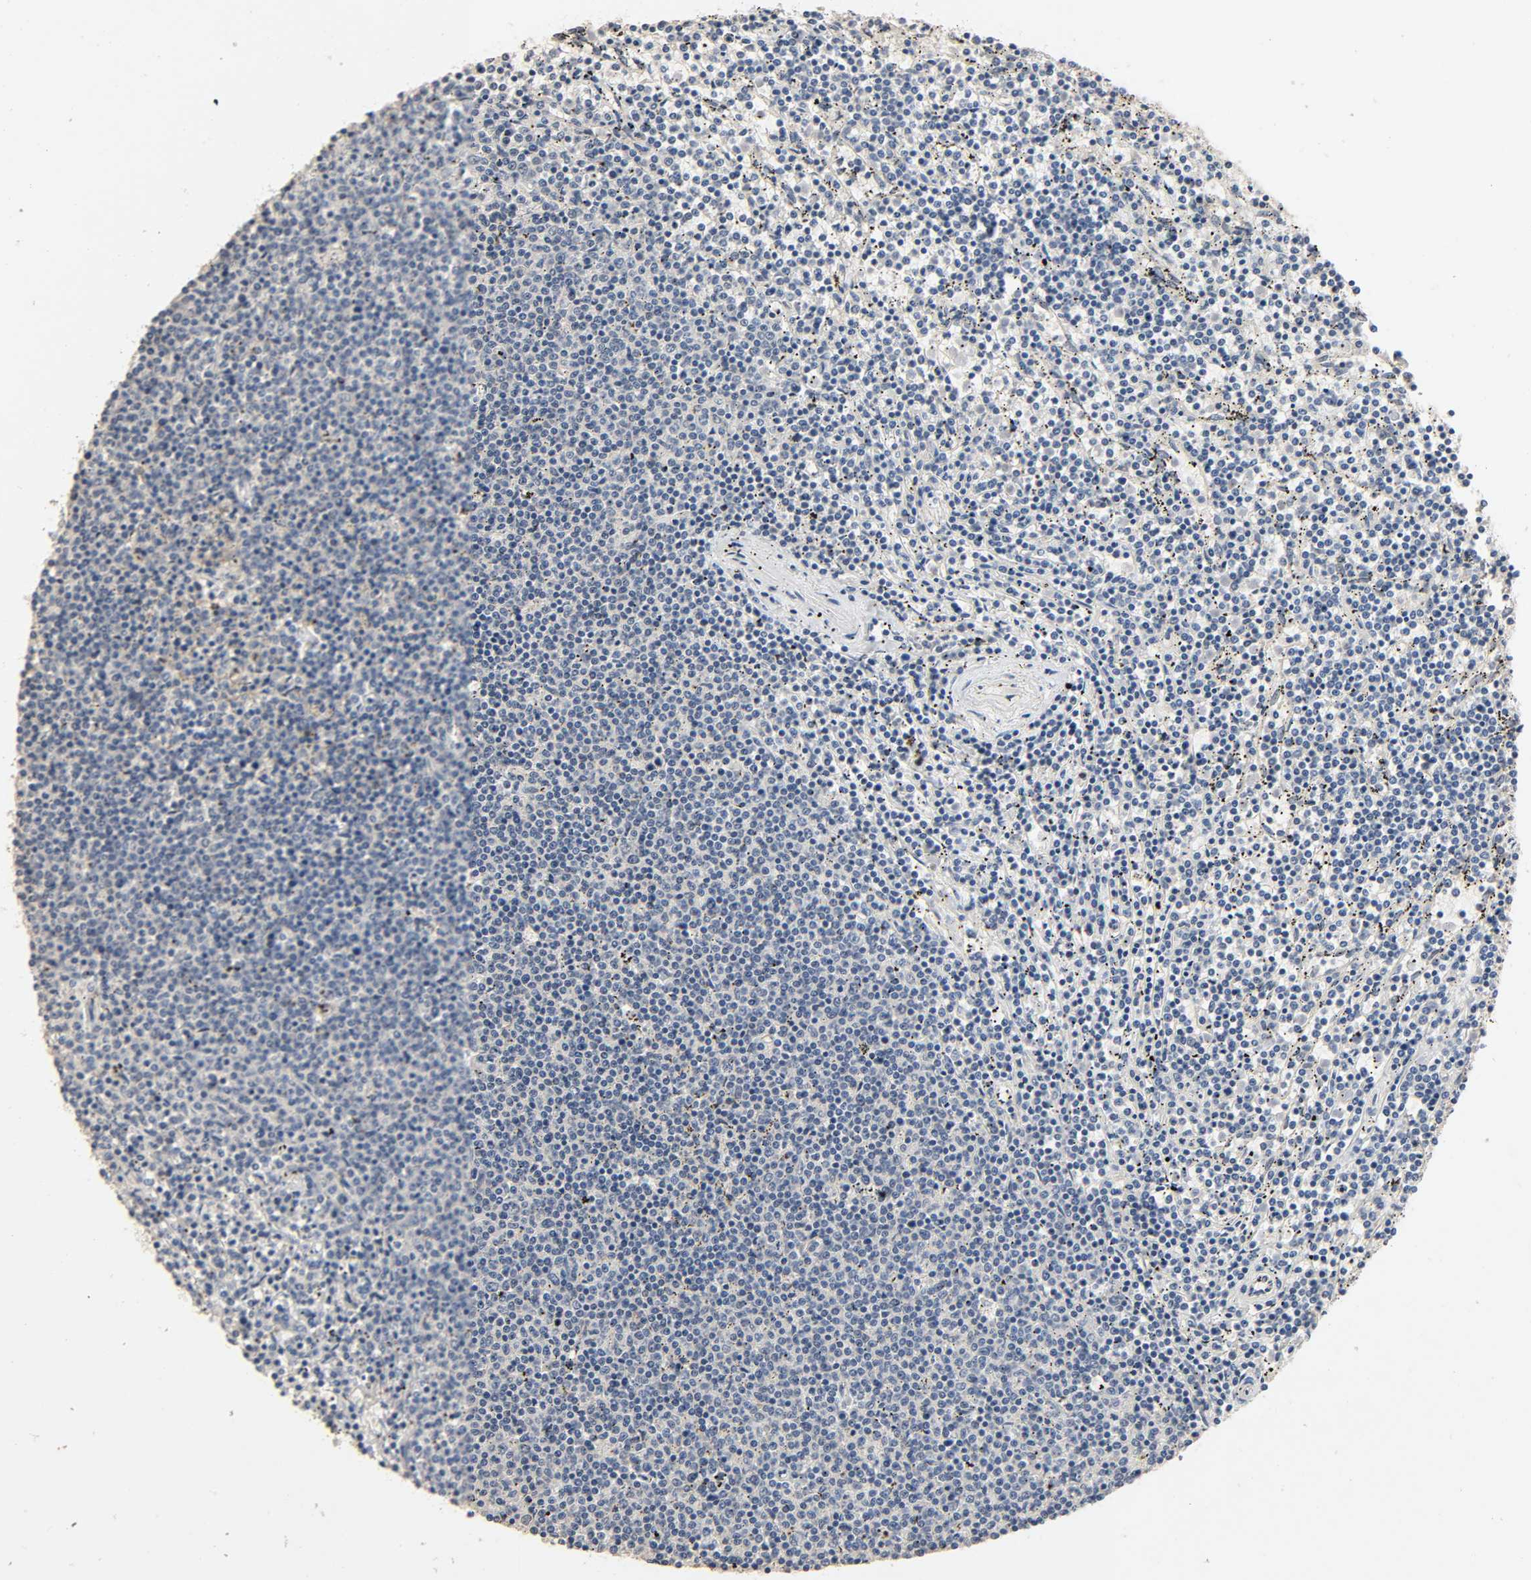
{"staining": {"intensity": "negative", "quantity": "none", "location": "none"}, "tissue": "lymphoma", "cell_type": "Tumor cells", "image_type": "cancer", "snomed": [{"axis": "morphology", "description": "Malignant lymphoma, non-Hodgkin's type, Low grade"}, {"axis": "topography", "description": "Spleen"}], "caption": "Image shows no protein staining in tumor cells of malignant lymphoma, non-Hodgkin's type (low-grade) tissue.", "gene": "MAGEA8", "patient": {"sex": "female", "age": 50}}